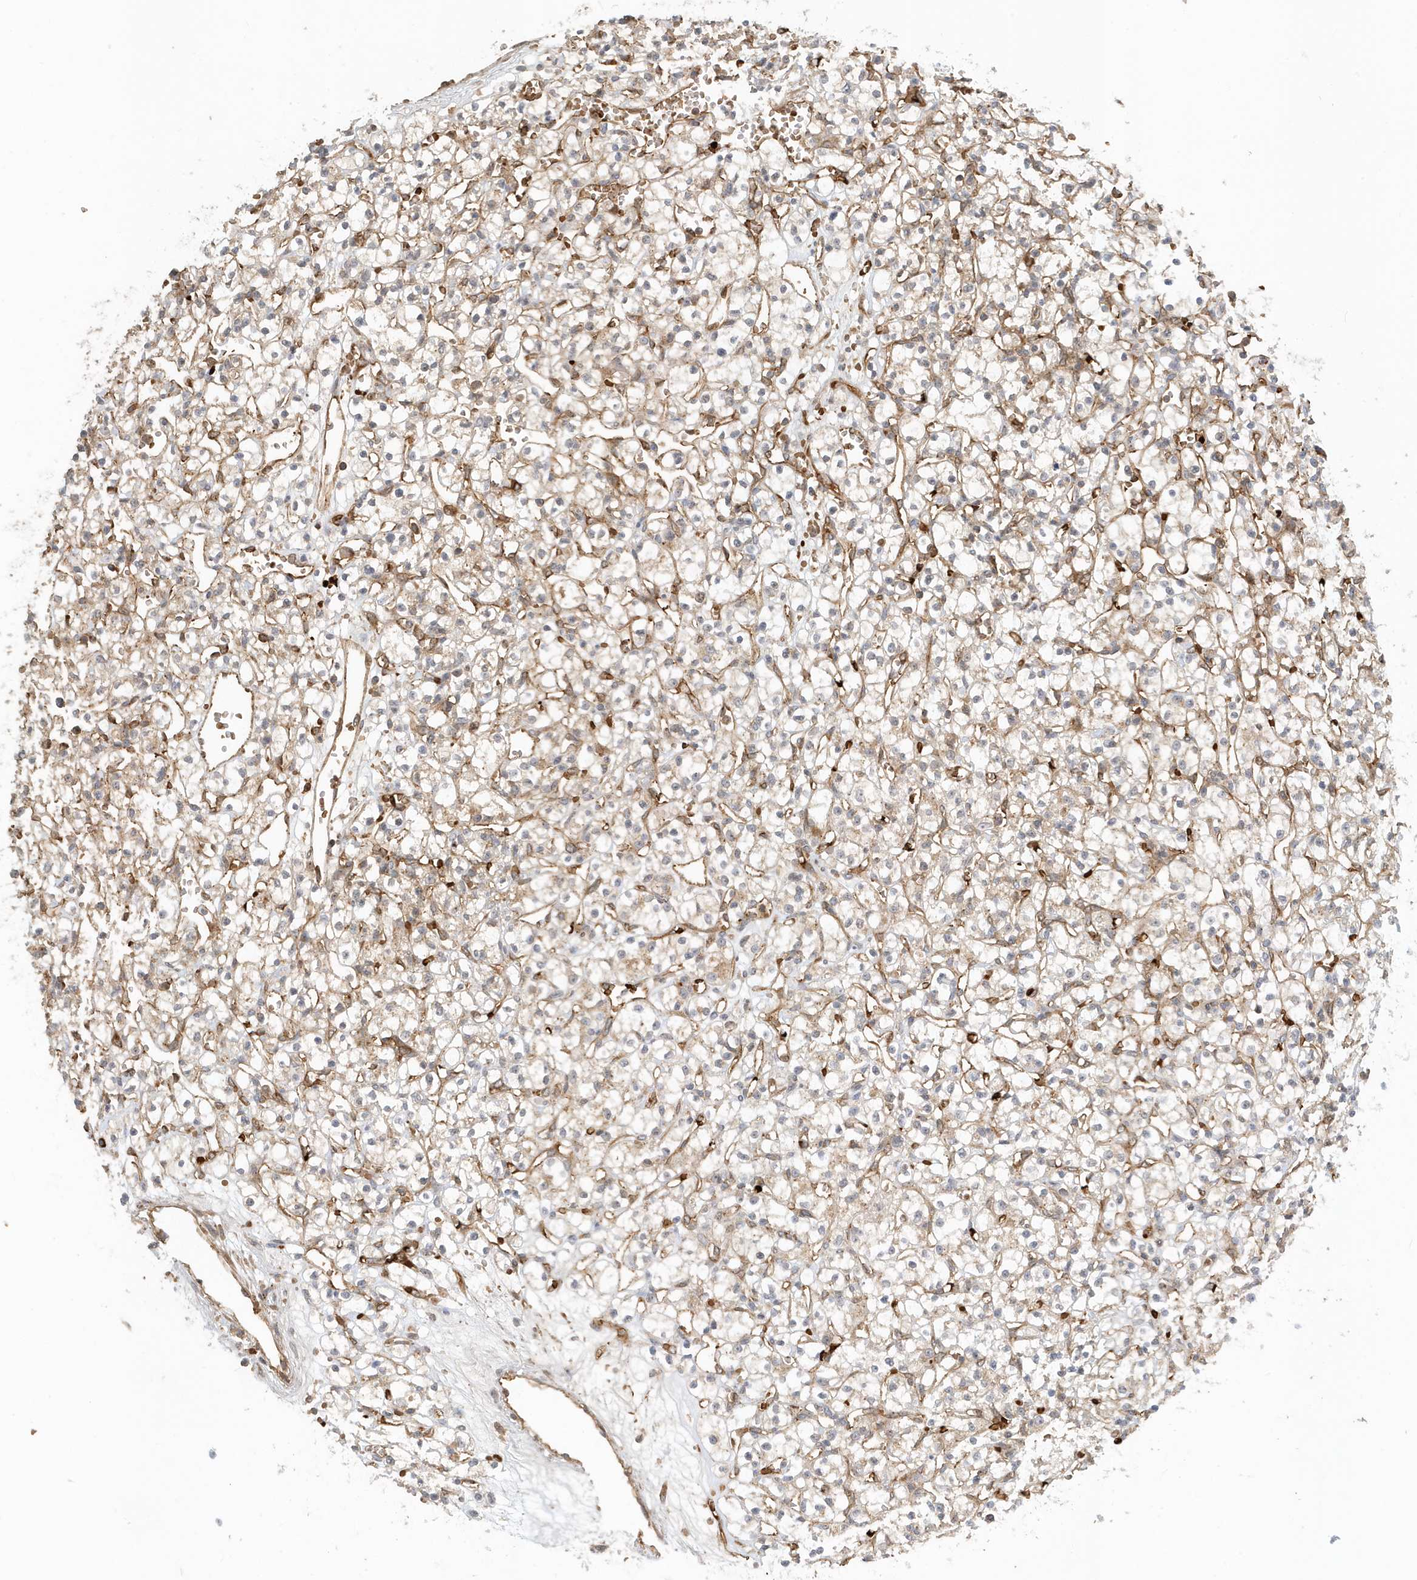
{"staining": {"intensity": "weak", "quantity": "25%-75%", "location": "cytoplasmic/membranous"}, "tissue": "renal cancer", "cell_type": "Tumor cells", "image_type": "cancer", "snomed": [{"axis": "morphology", "description": "Adenocarcinoma, NOS"}, {"axis": "topography", "description": "Kidney"}], "caption": "Approximately 25%-75% of tumor cells in renal adenocarcinoma display weak cytoplasmic/membranous protein positivity as visualized by brown immunohistochemical staining.", "gene": "FYCO1", "patient": {"sex": "female", "age": 59}}